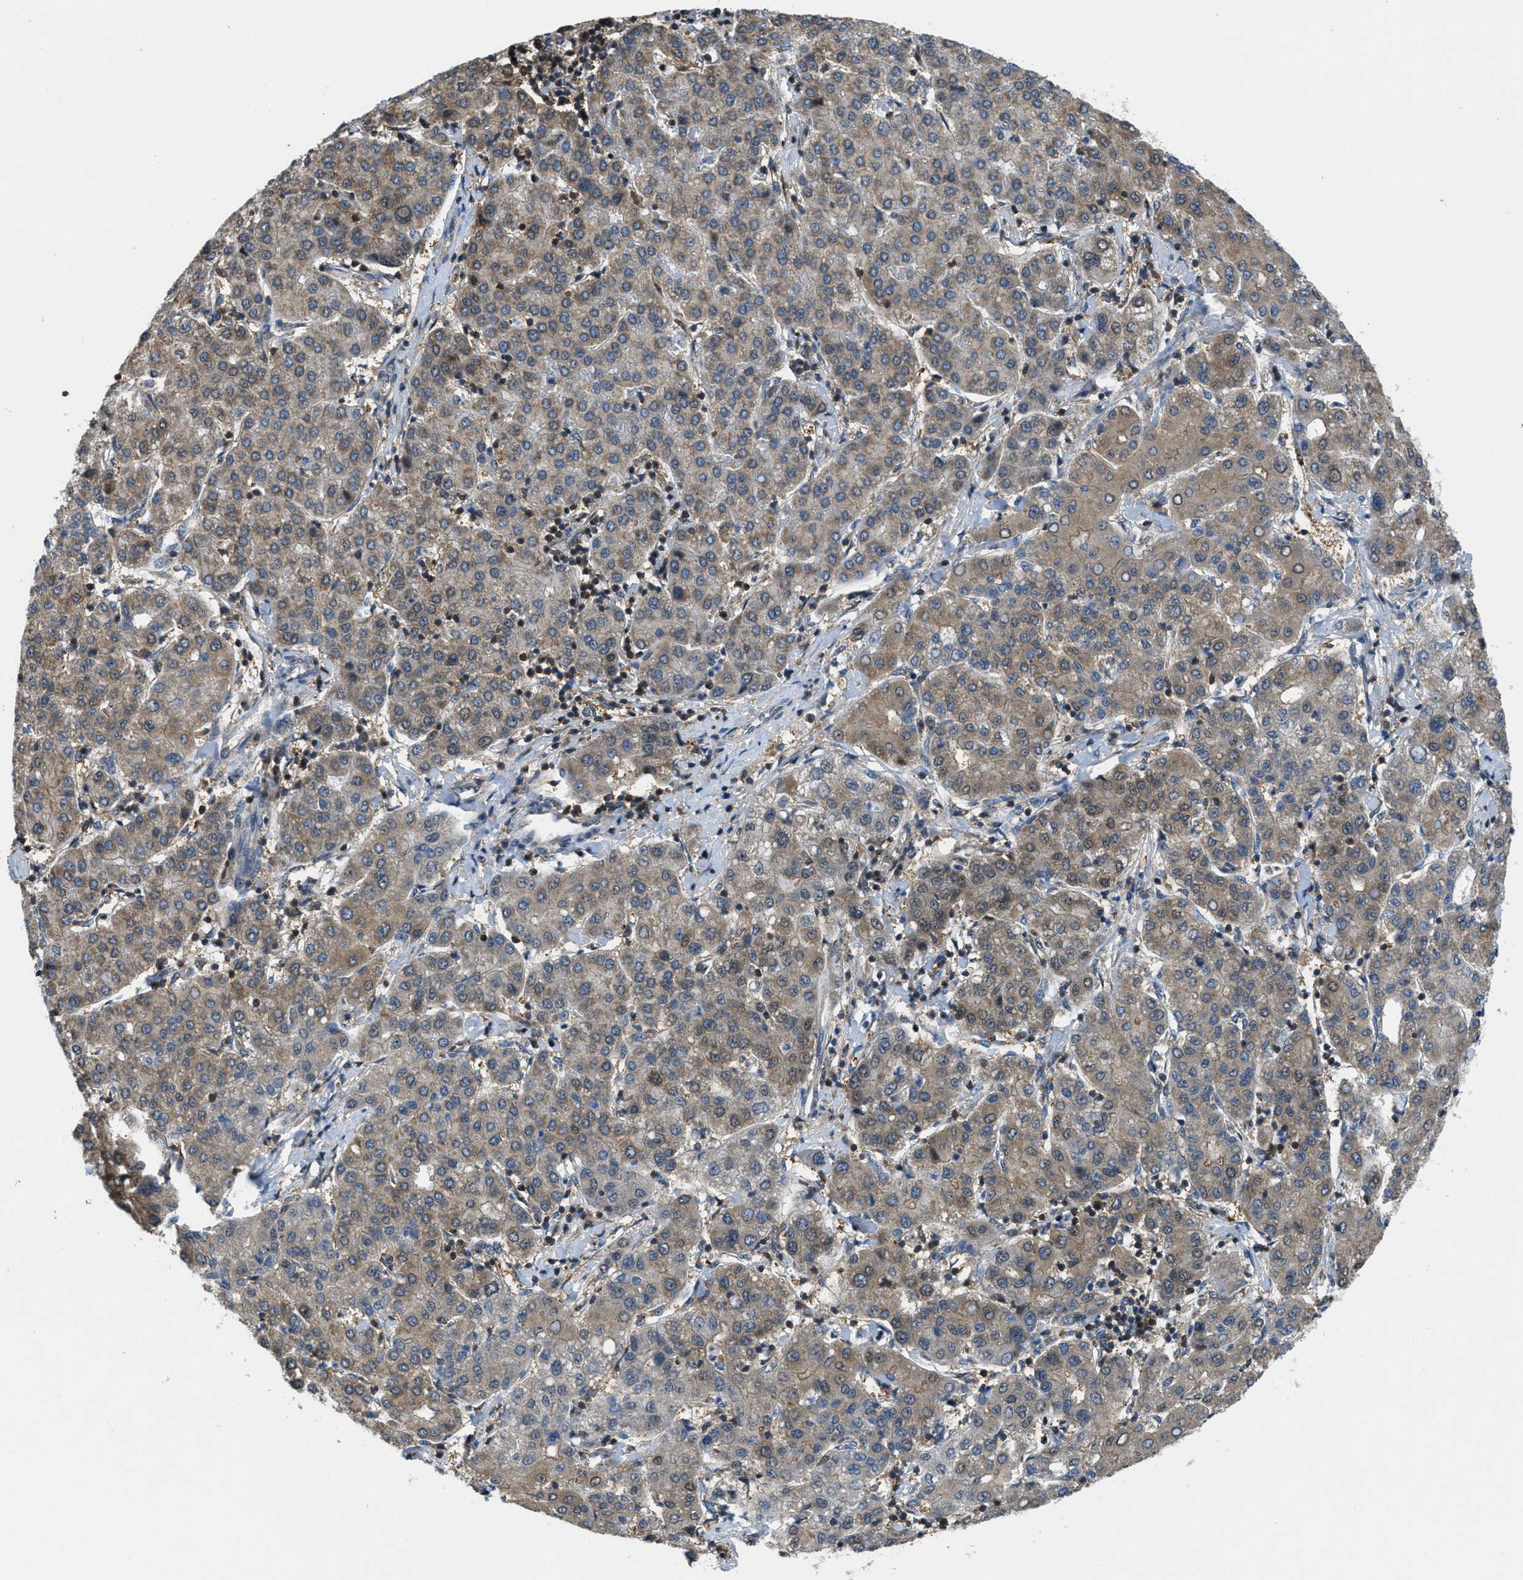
{"staining": {"intensity": "moderate", "quantity": ">75%", "location": "cytoplasmic/membranous"}, "tissue": "liver cancer", "cell_type": "Tumor cells", "image_type": "cancer", "snomed": [{"axis": "morphology", "description": "Carcinoma, Hepatocellular, NOS"}, {"axis": "topography", "description": "Liver"}], "caption": "An immunohistochemistry micrograph of neoplastic tissue is shown. Protein staining in brown labels moderate cytoplasmic/membranous positivity in liver hepatocellular carcinoma within tumor cells.", "gene": "PIP5K1C", "patient": {"sex": "male", "age": 65}}